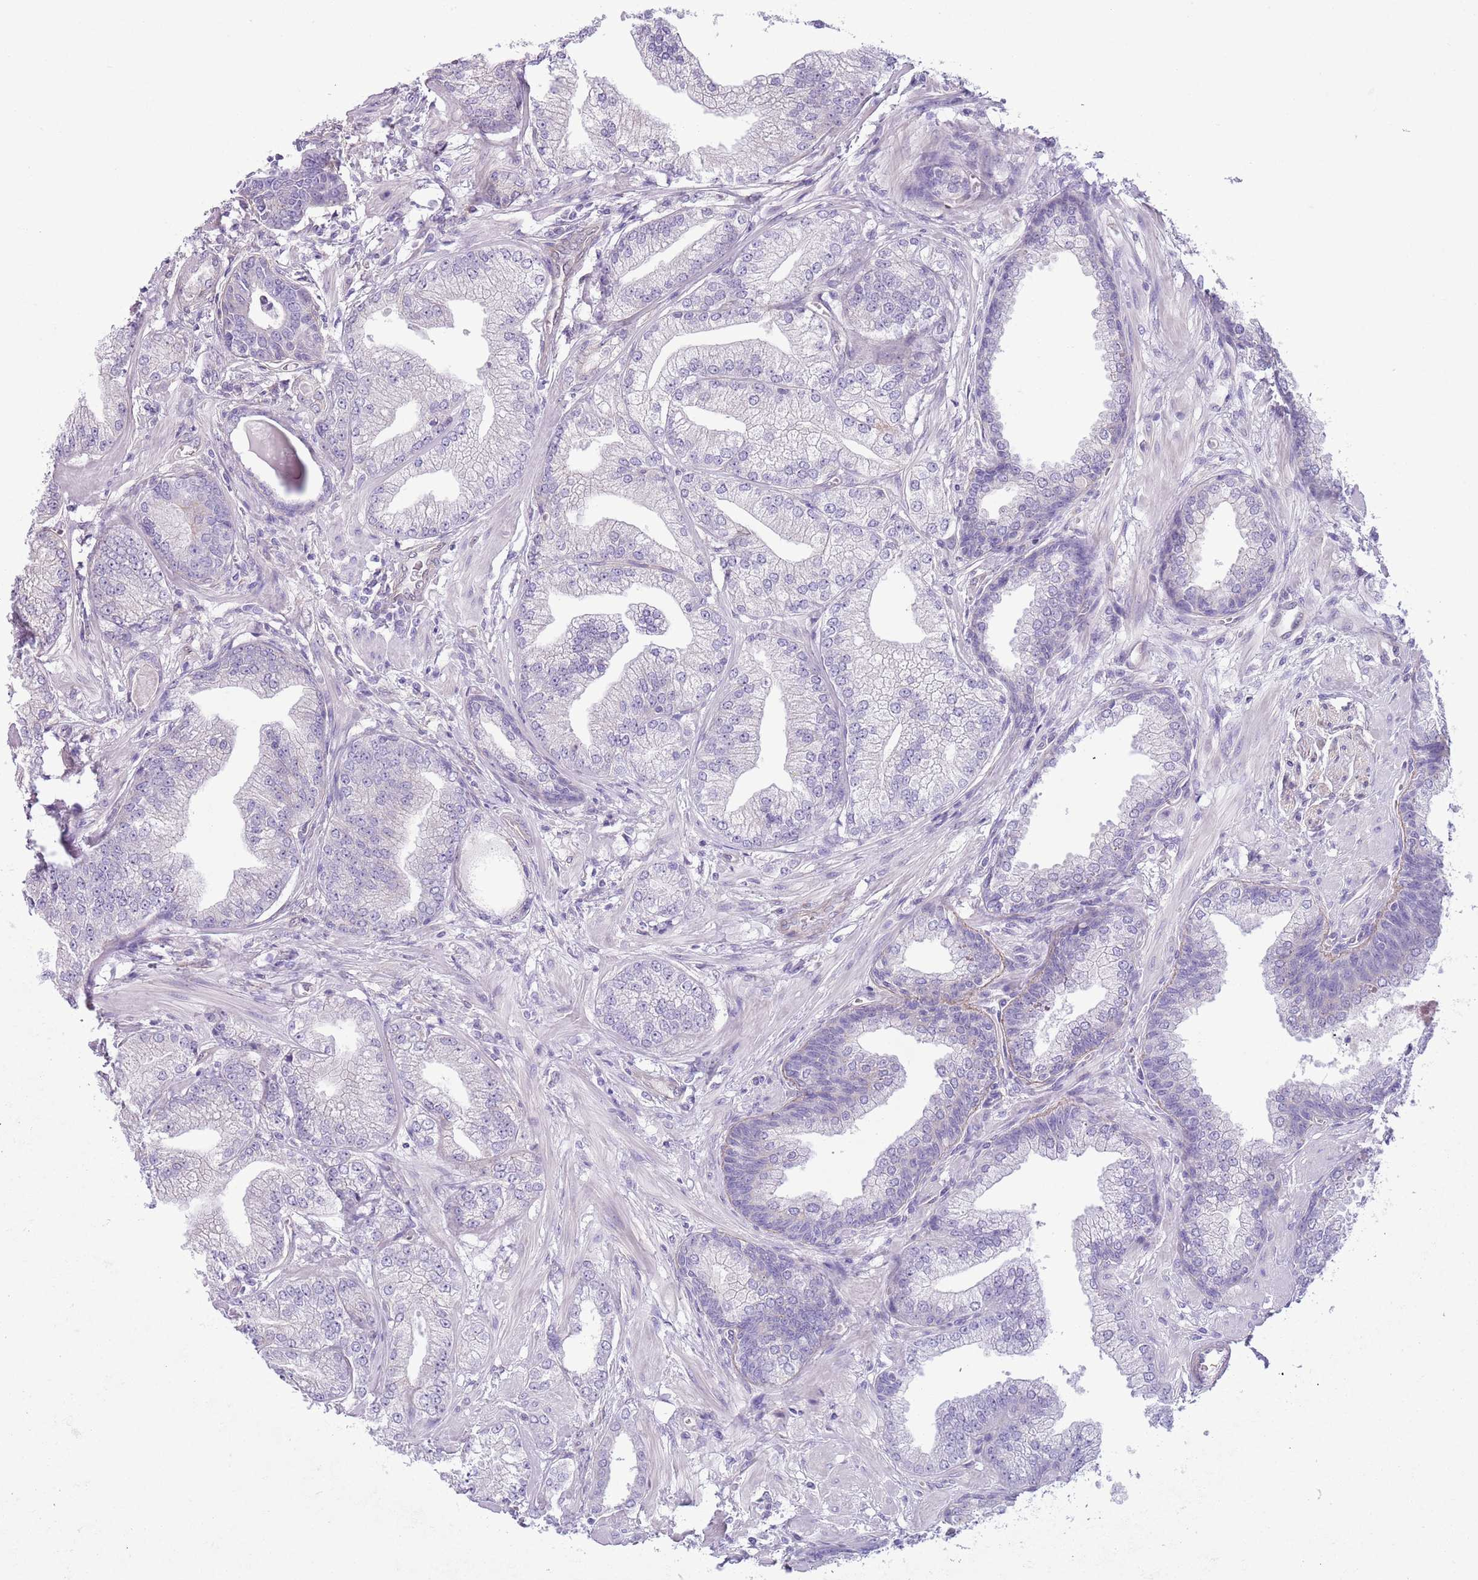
{"staining": {"intensity": "negative", "quantity": "none", "location": "none"}, "tissue": "prostate cancer", "cell_type": "Tumor cells", "image_type": "cancer", "snomed": [{"axis": "morphology", "description": "Adenocarcinoma, Low grade"}, {"axis": "topography", "description": "Prostate"}], "caption": "Tumor cells are negative for protein expression in human prostate cancer (adenocarcinoma (low-grade)). (Brightfield microscopy of DAB immunohistochemistry (IHC) at high magnification).", "gene": "RBP3", "patient": {"sex": "male", "age": 55}}